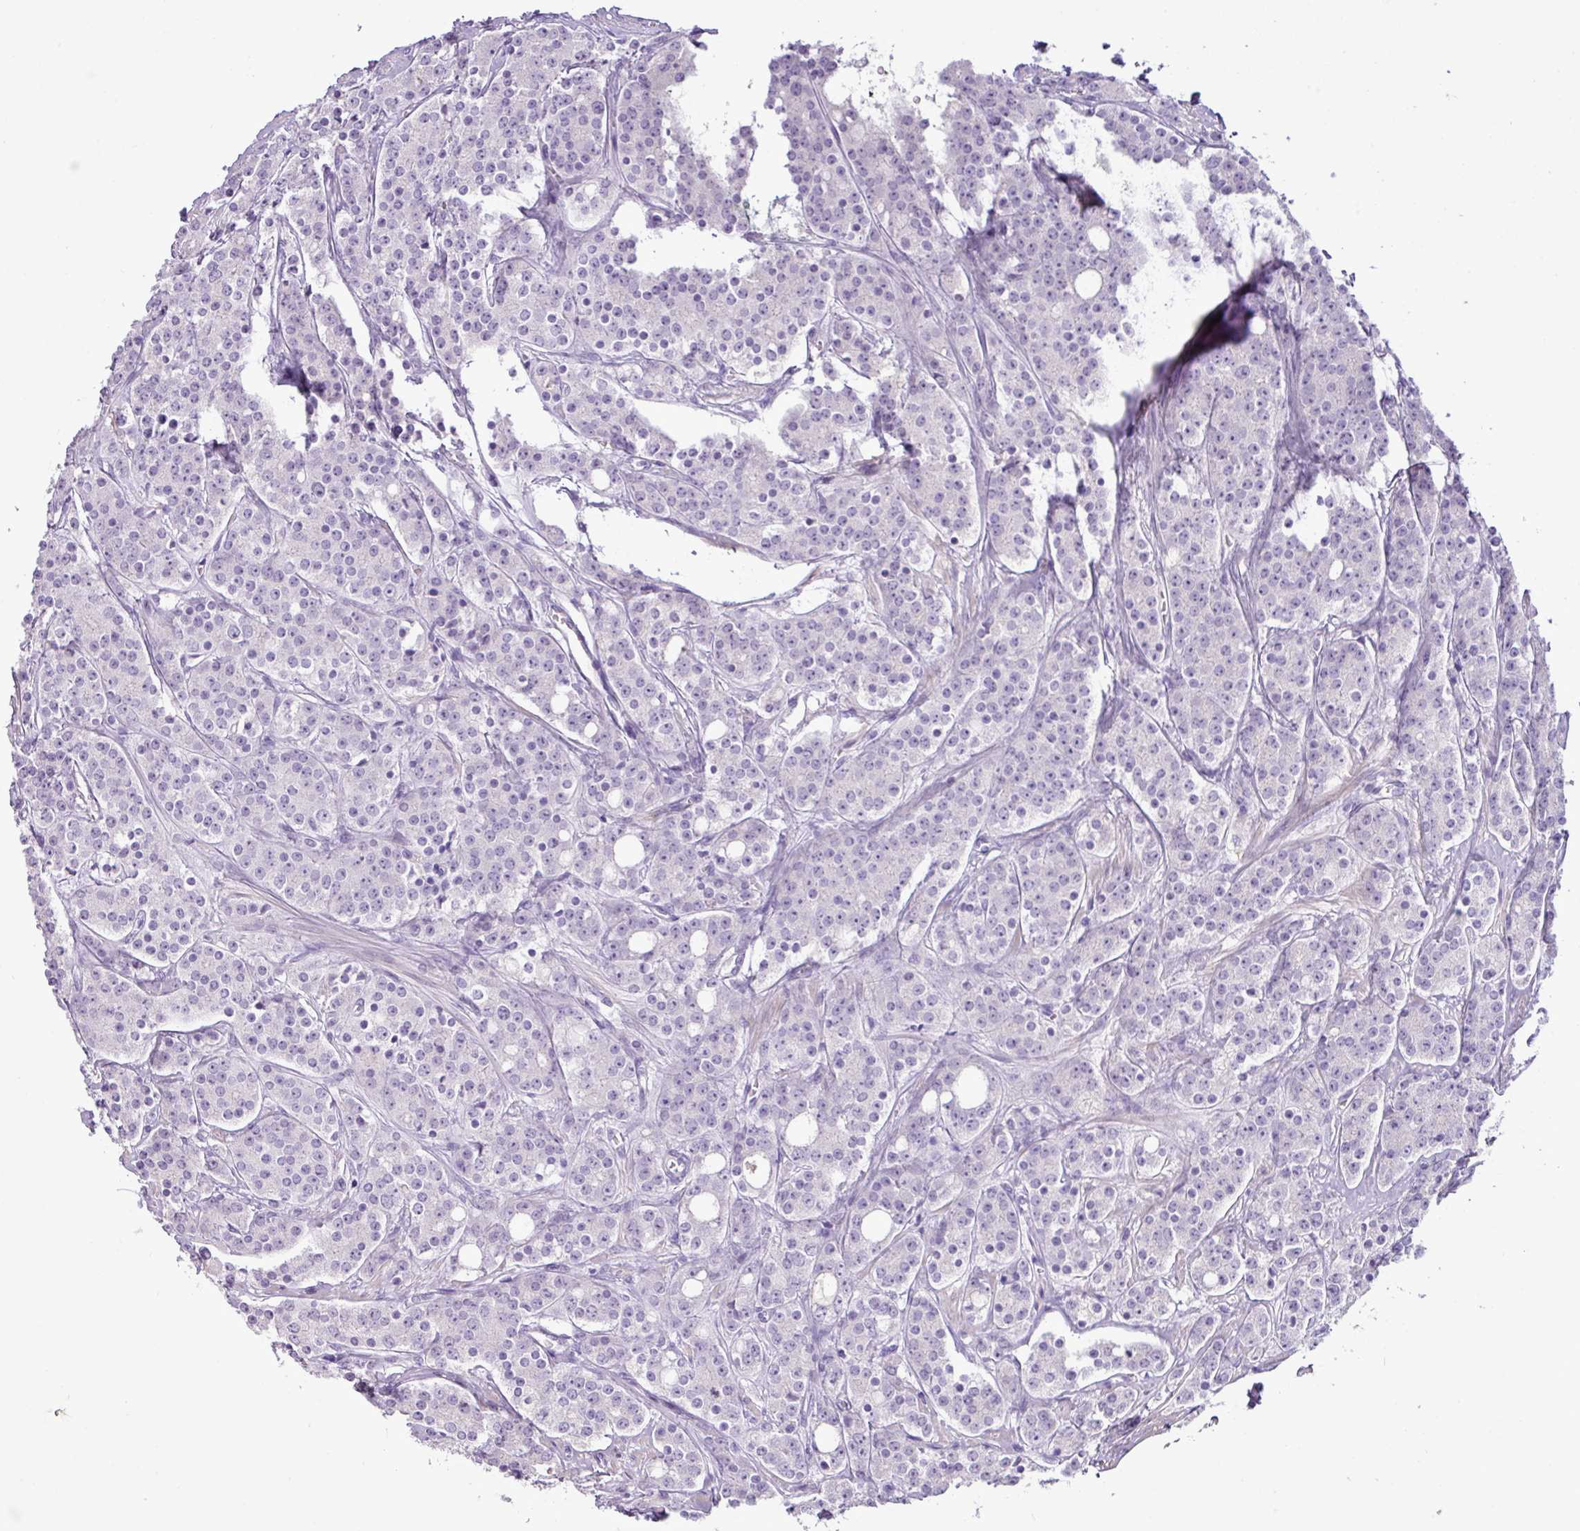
{"staining": {"intensity": "negative", "quantity": "none", "location": "none"}, "tissue": "prostate cancer", "cell_type": "Tumor cells", "image_type": "cancer", "snomed": [{"axis": "morphology", "description": "Adenocarcinoma, High grade"}, {"axis": "topography", "description": "Prostate"}], "caption": "Immunohistochemical staining of prostate cancer exhibits no significant expression in tumor cells.", "gene": "DNAJB13", "patient": {"sex": "male", "age": 62}}